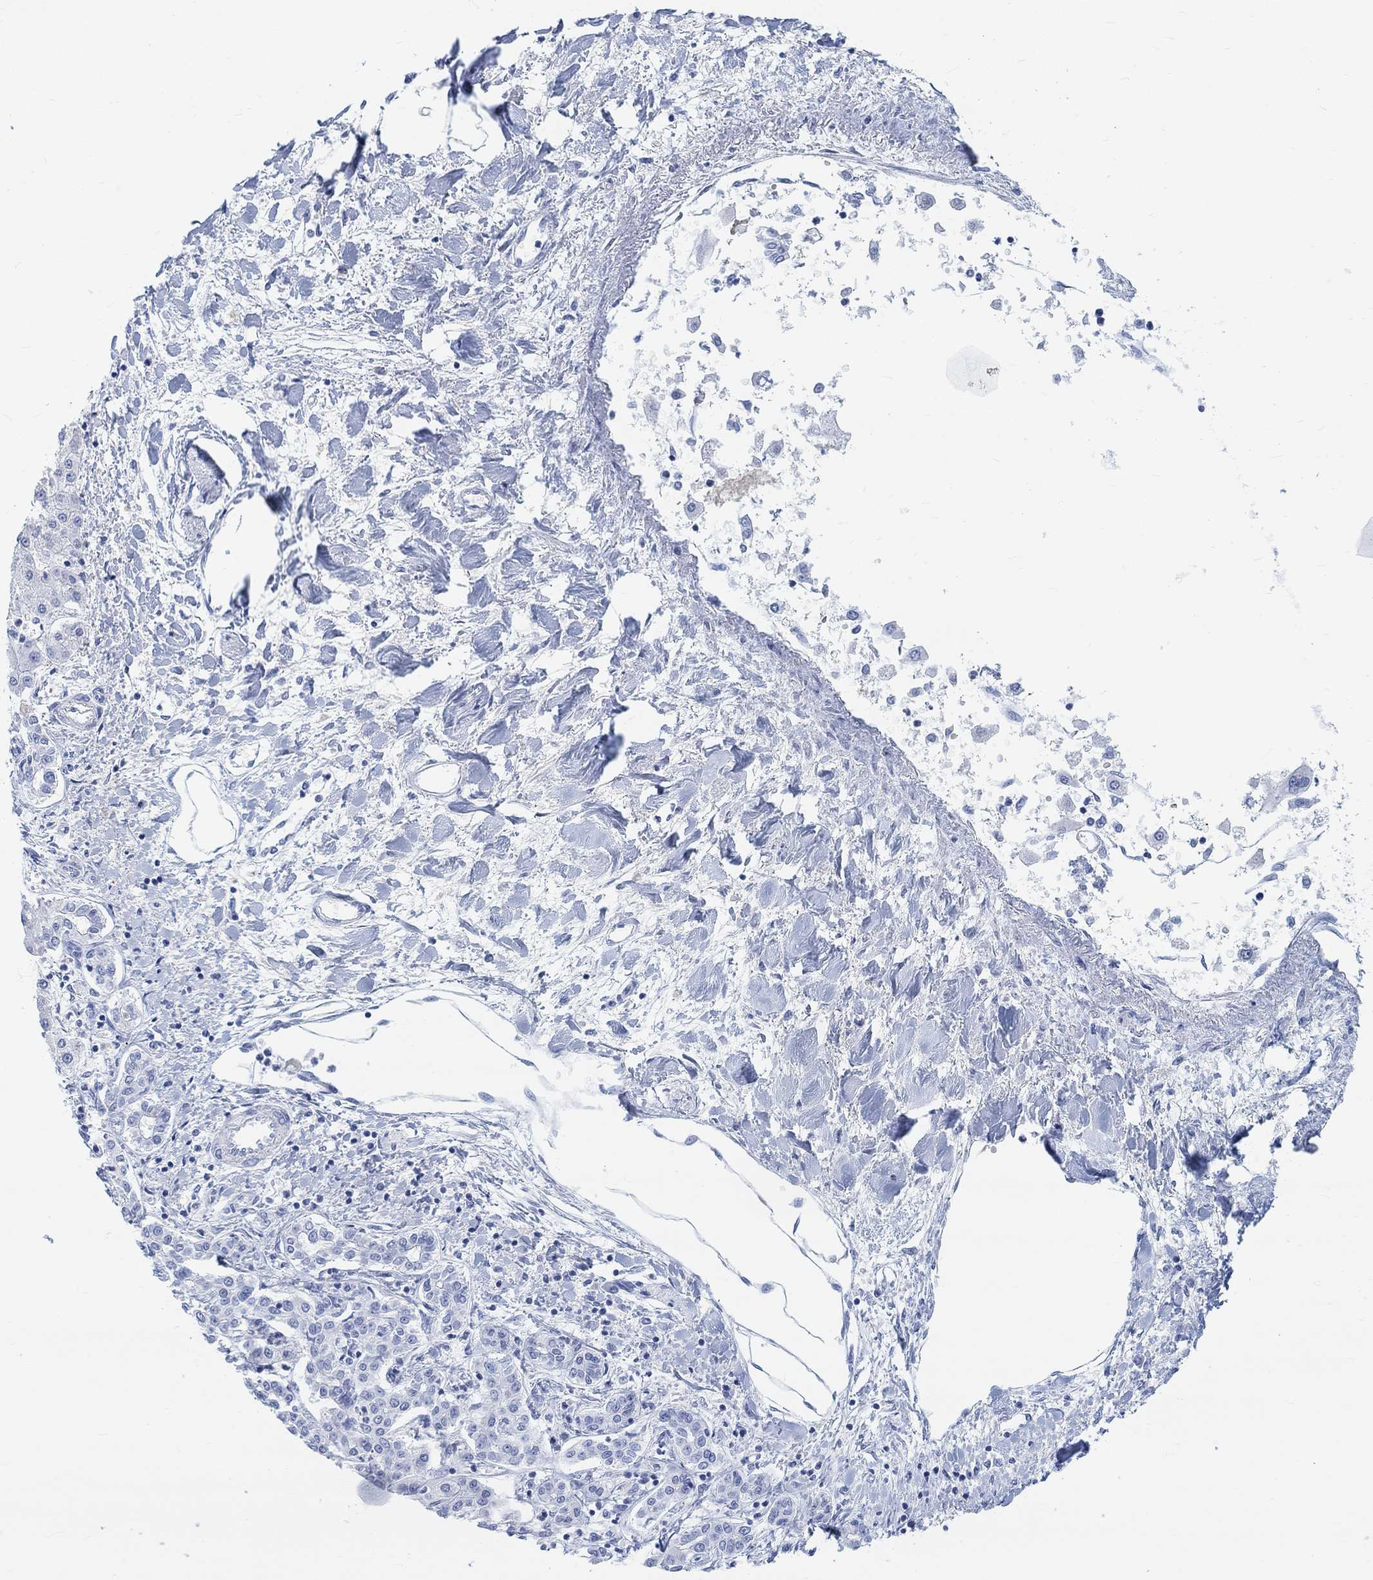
{"staining": {"intensity": "negative", "quantity": "none", "location": "none"}, "tissue": "liver cancer", "cell_type": "Tumor cells", "image_type": "cancer", "snomed": [{"axis": "morphology", "description": "Cholangiocarcinoma"}, {"axis": "topography", "description": "Liver"}], "caption": "High power microscopy photomicrograph of an IHC photomicrograph of liver cholangiocarcinoma, revealing no significant positivity in tumor cells.", "gene": "ENO4", "patient": {"sex": "female", "age": 64}}